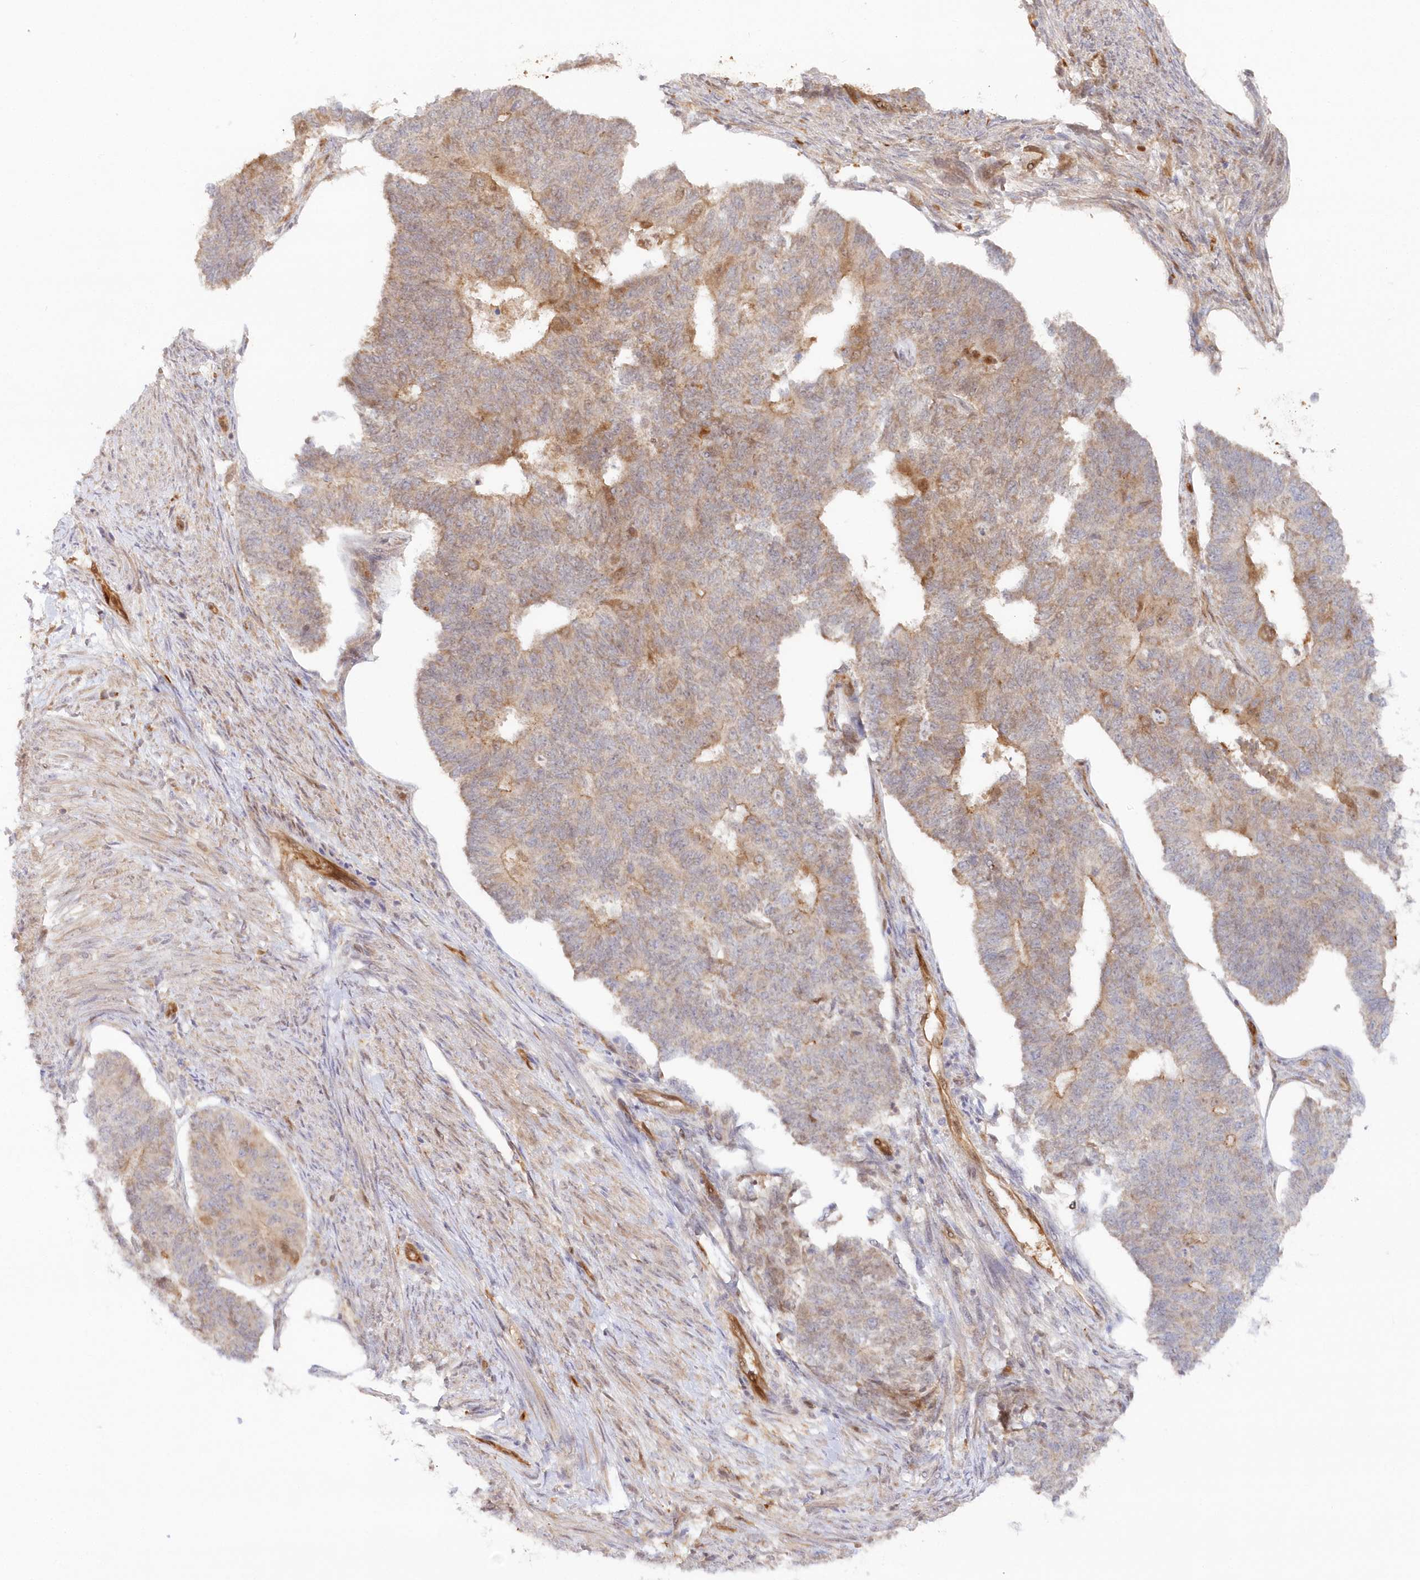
{"staining": {"intensity": "moderate", "quantity": "<25%", "location": "cytoplasmic/membranous"}, "tissue": "endometrial cancer", "cell_type": "Tumor cells", "image_type": "cancer", "snomed": [{"axis": "morphology", "description": "Adenocarcinoma, NOS"}, {"axis": "topography", "description": "Endometrium"}], "caption": "Immunohistochemistry staining of endometrial cancer, which displays low levels of moderate cytoplasmic/membranous staining in about <25% of tumor cells indicating moderate cytoplasmic/membranous protein staining. The staining was performed using DAB (3,3'-diaminobenzidine) (brown) for protein detection and nuclei were counterstained in hematoxylin (blue).", "gene": "GBE1", "patient": {"sex": "female", "age": 32}}